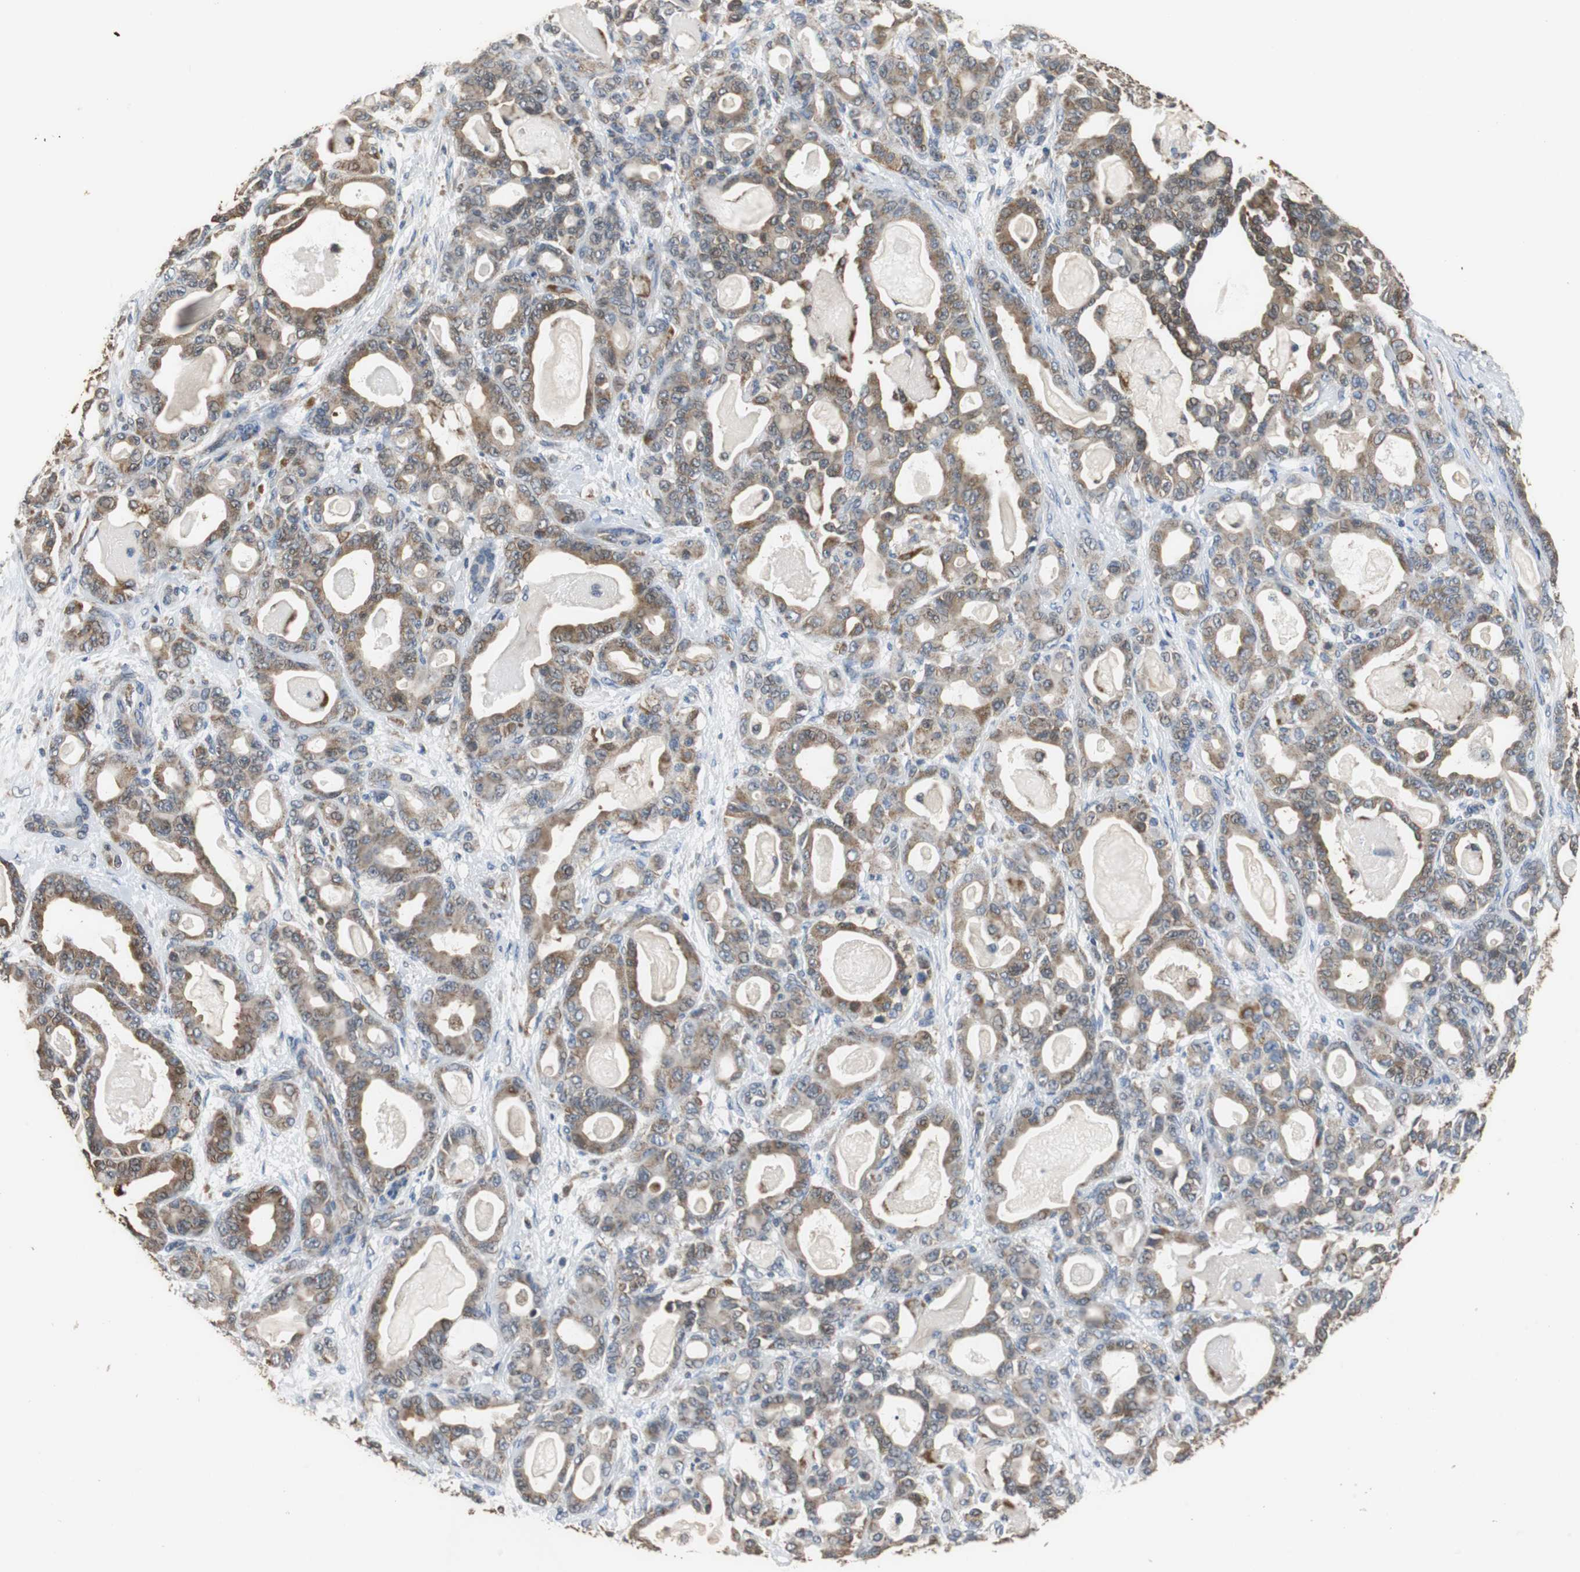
{"staining": {"intensity": "moderate", "quantity": ">75%", "location": "cytoplasmic/membranous"}, "tissue": "pancreatic cancer", "cell_type": "Tumor cells", "image_type": "cancer", "snomed": [{"axis": "morphology", "description": "Adenocarcinoma, NOS"}, {"axis": "topography", "description": "Pancreas"}], "caption": "A brown stain highlights moderate cytoplasmic/membranous positivity of a protein in adenocarcinoma (pancreatic) tumor cells.", "gene": "HMGCL", "patient": {"sex": "male", "age": 63}}